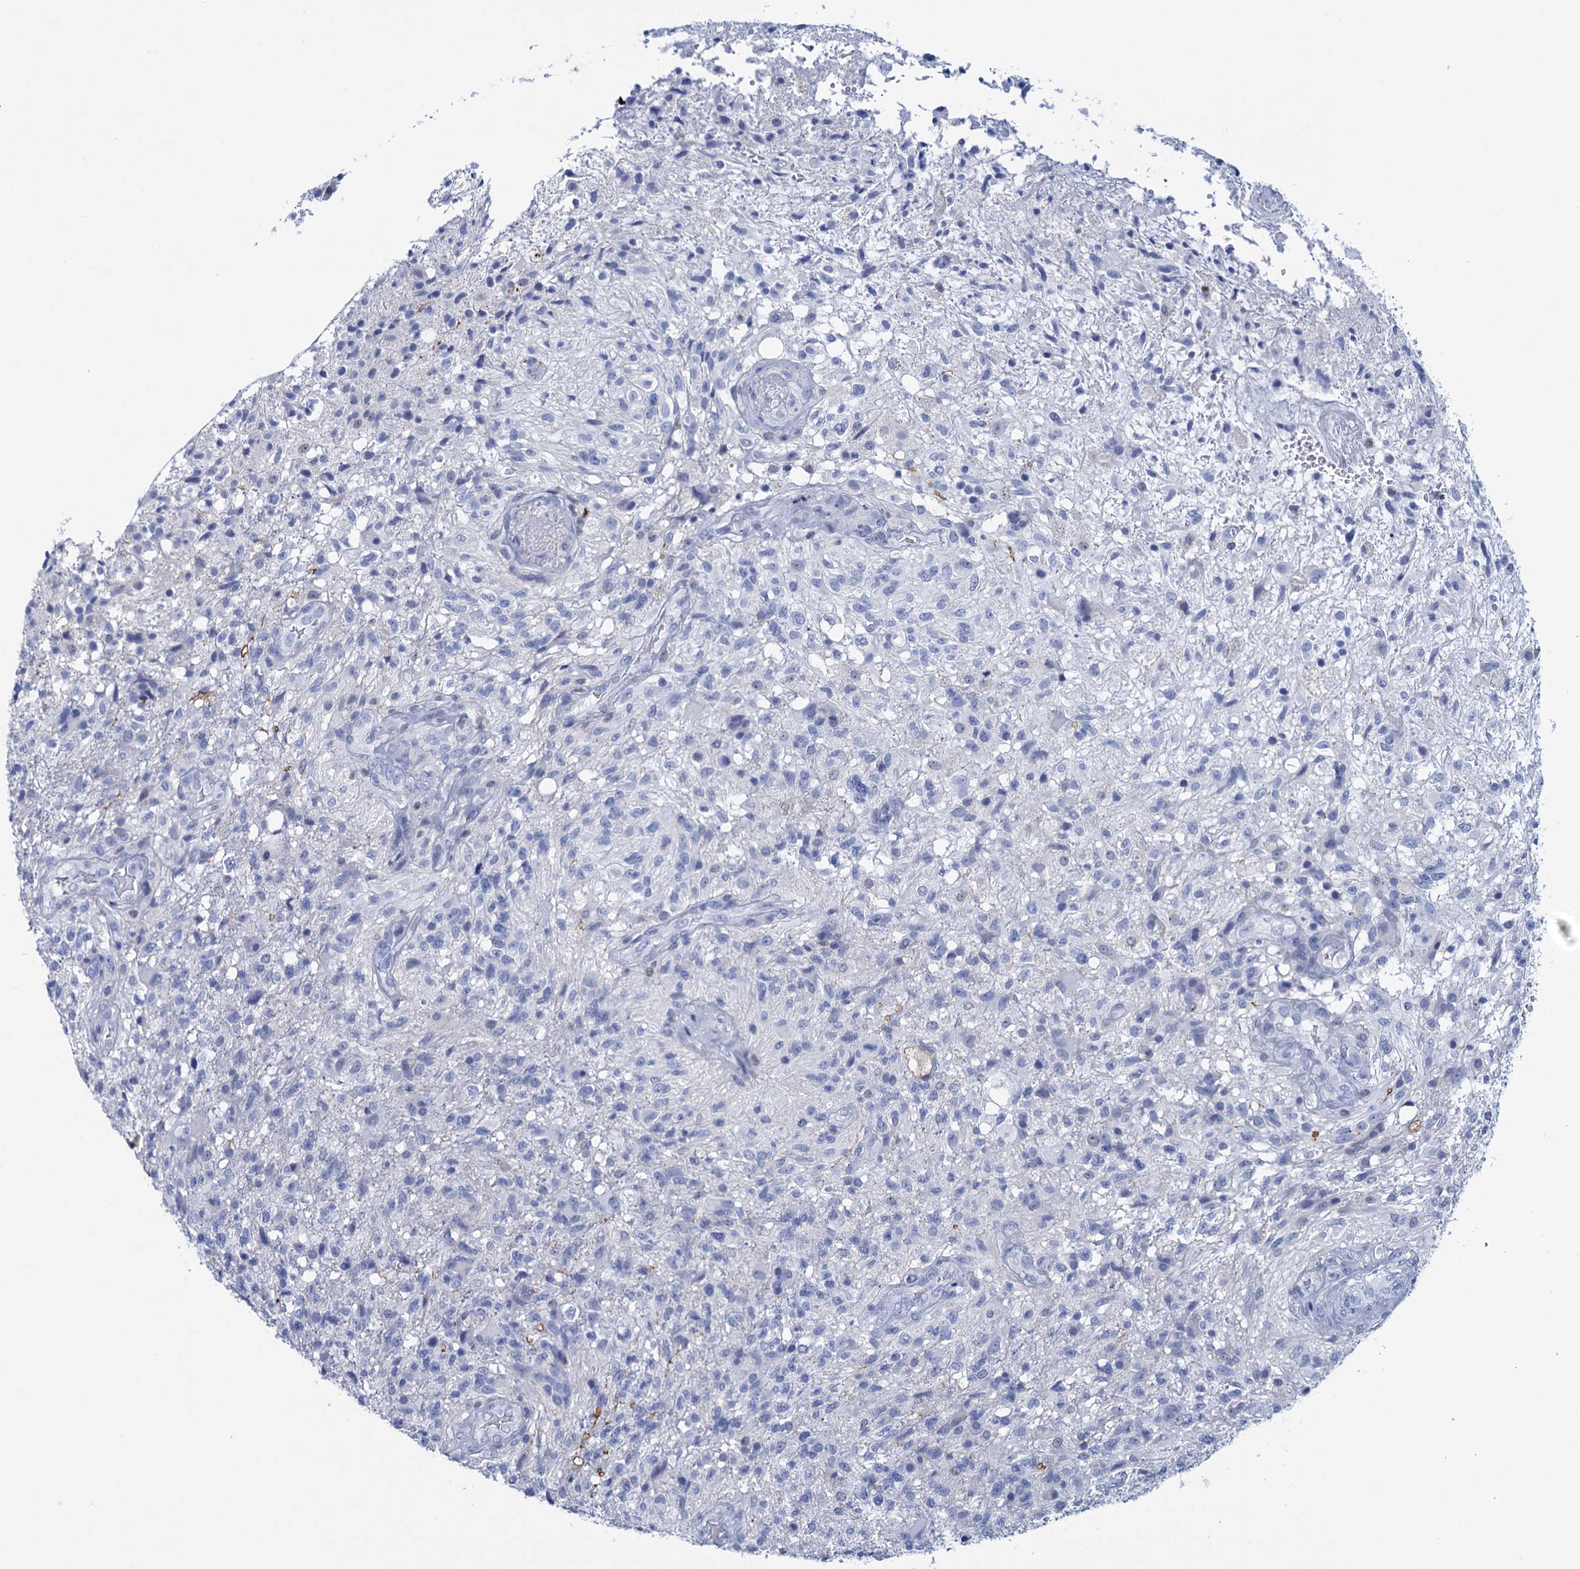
{"staining": {"intensity": "negative", "quantity": "none", "location": "none"}, "tissue": "glioma", "cell_type": "Tumor cells", "image_type": "cancer", "snomed": [{"axis": "morphology", "description": "Glioma, malignant, High grade"}, {"axis": "topography", "description": "Brain"}], "caption": "Glioma stained for a protein using IHC demonstrates no positivity tumor cells.", "gene": "RHCG", "patient": {"sex": "male", "age": 56}}